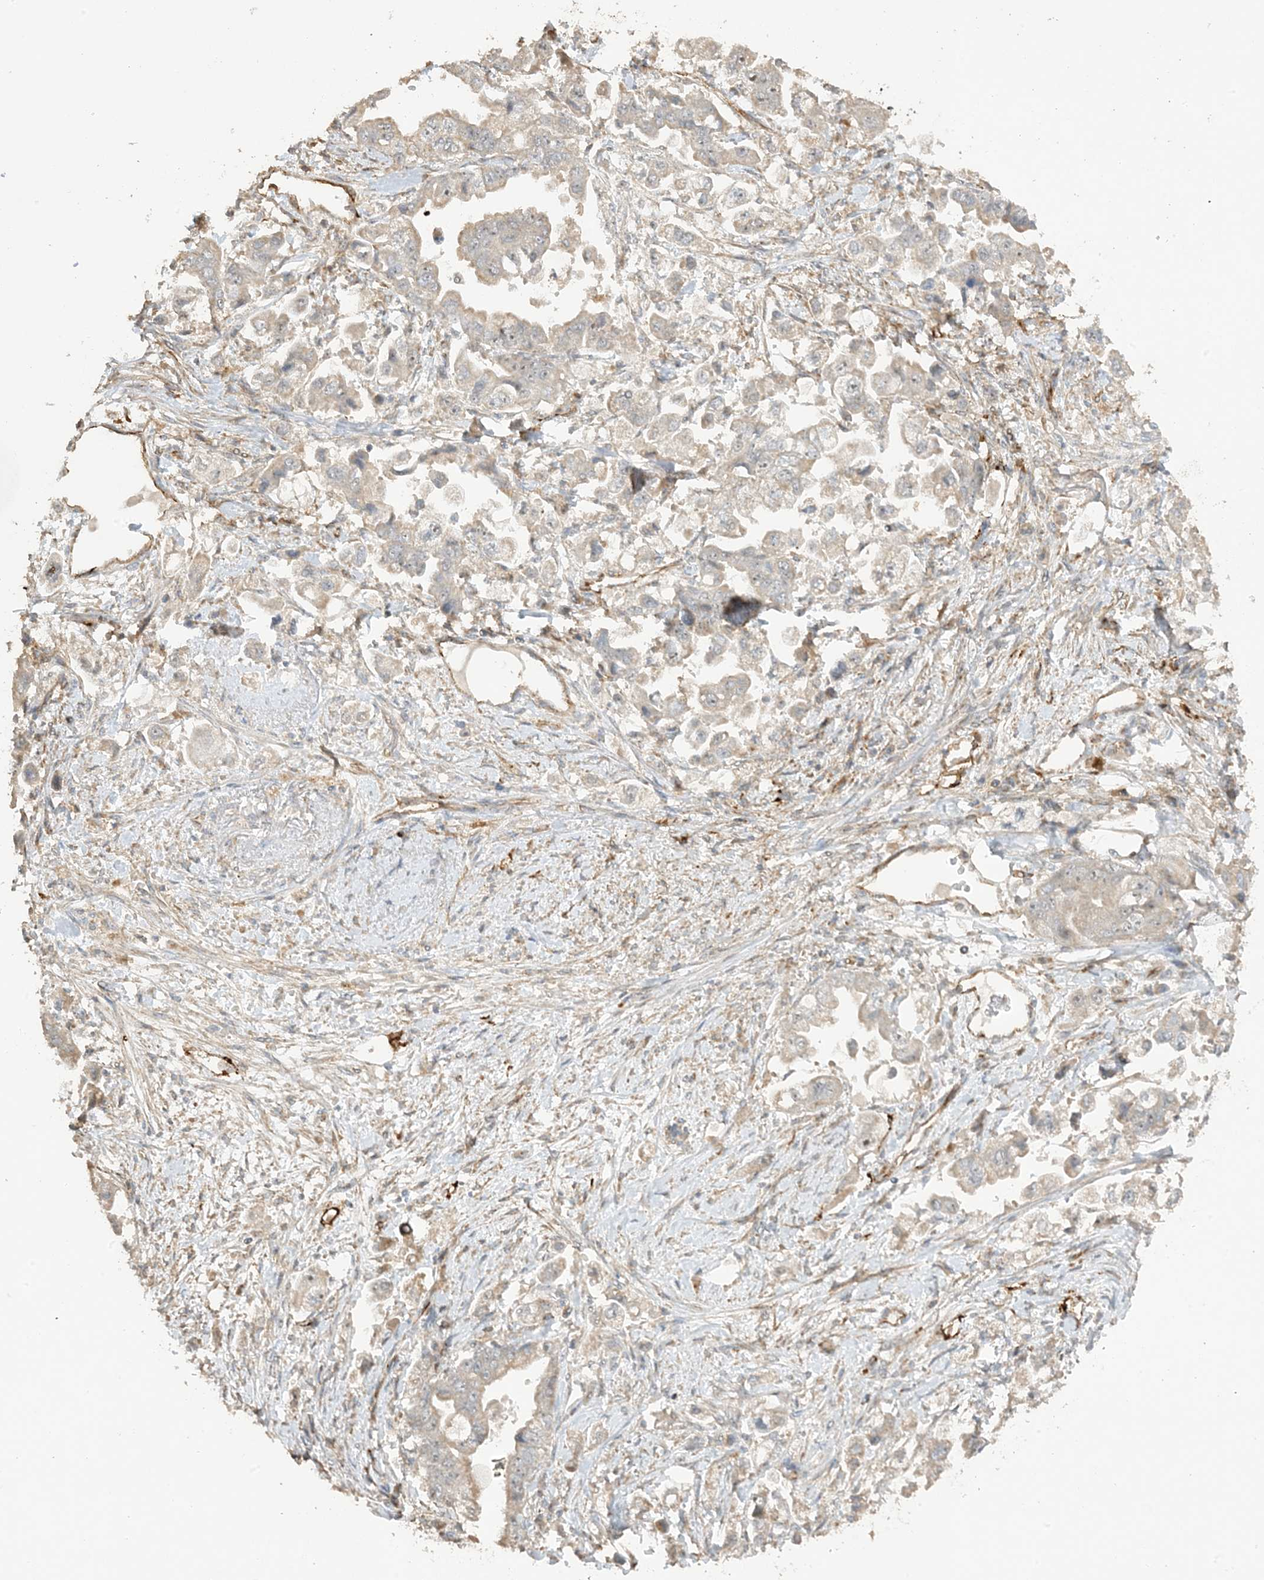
{"staining": {"intensity": "weak", "quantity": ">75%", "location": "cytoplasmic/membranous"}, "tissue": "stomach cancer", "cell_type": "Tumor cells", "image_type": "cancer", "snomed": [{"axis": "morphology", "description": "Adenocarcinoma, NOS"}, {"axis": "topography", "description": "Stomach"}], "caption": "Stomach cancer (adenocarcinoma) was stained to show a protein in brown. There is low levels of weak cytoplasmic/membranous positivity in about >75% of tumor cells. The protein is stained brown, and the nuclei are stained in blue (DAB IHC with brightfield microscopy, high magnification).", "gene": "AGA", "patient": {"sex": "male", "age": 62}}